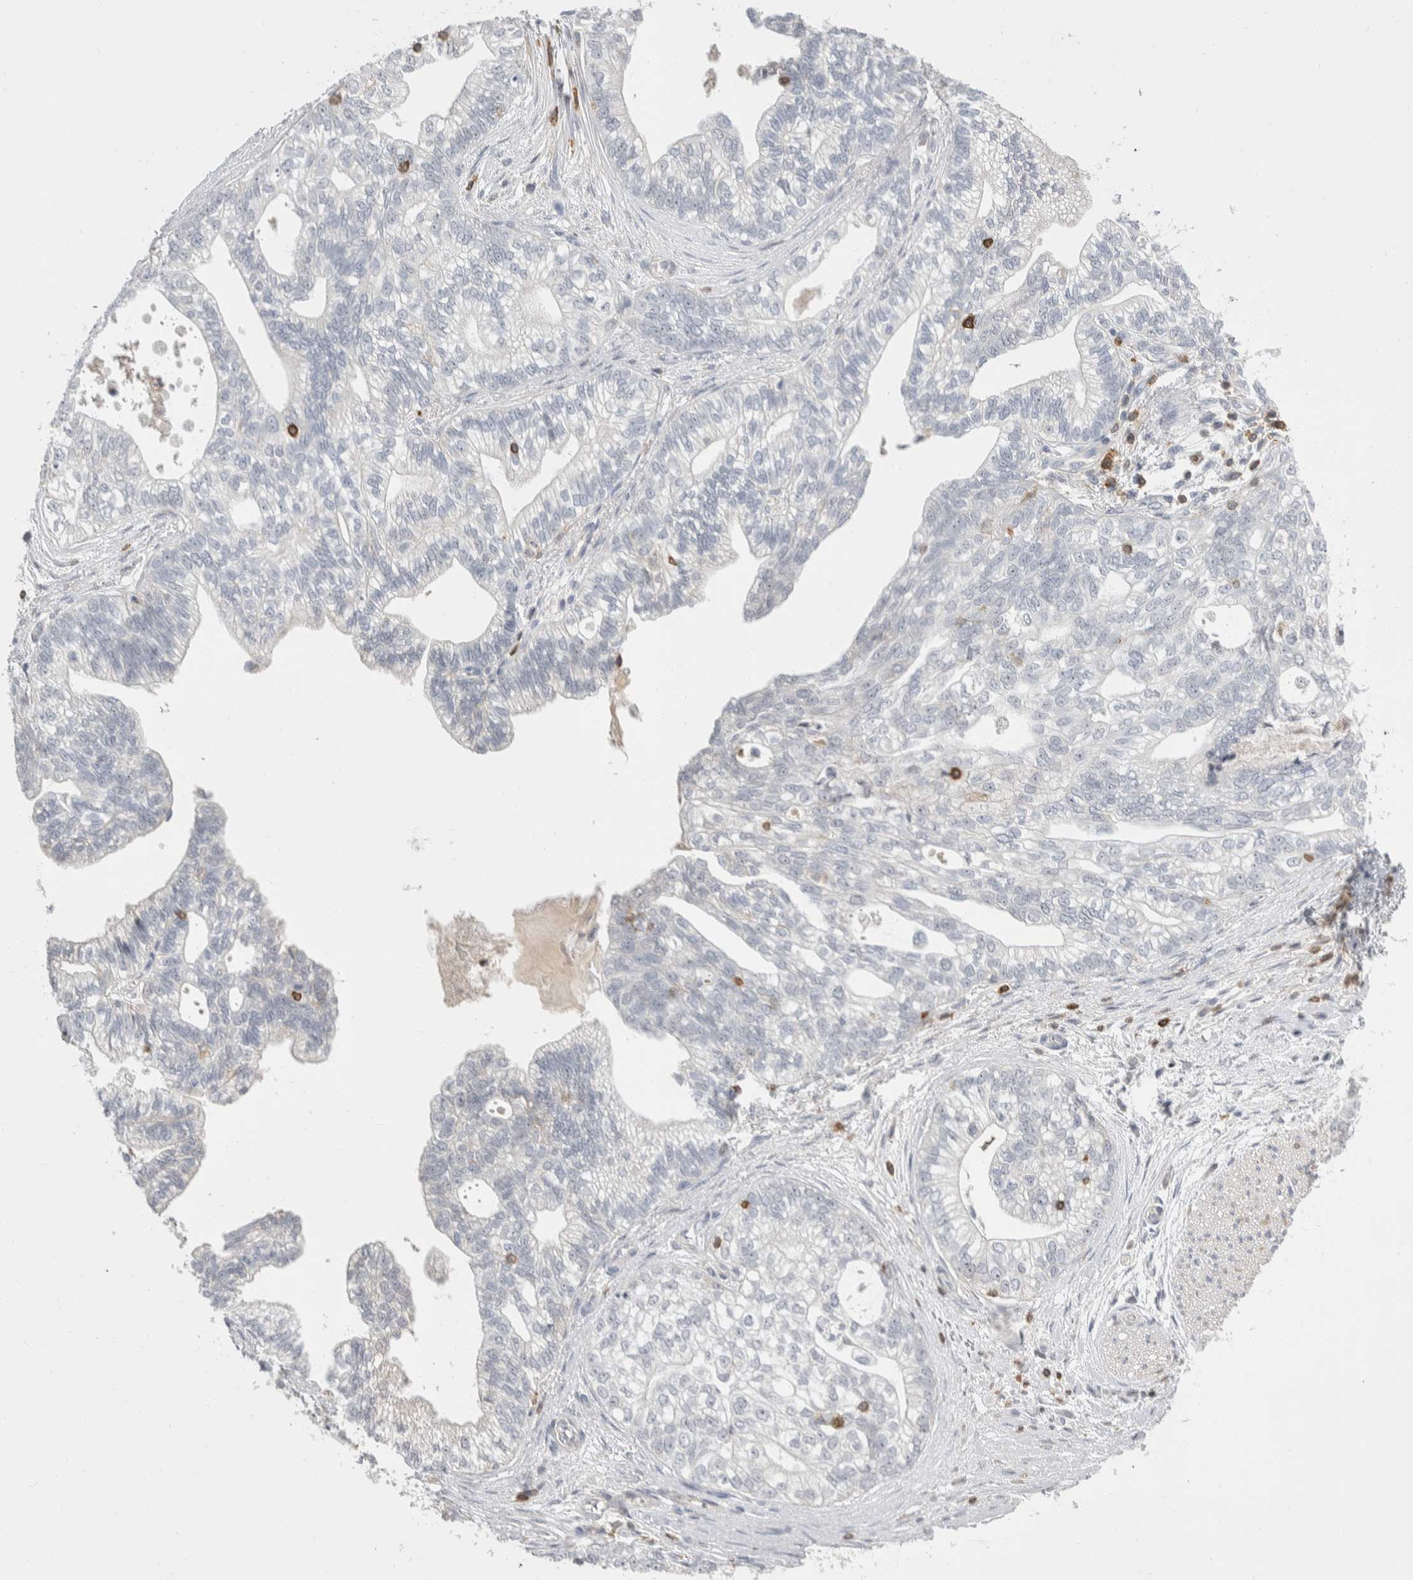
{"staining": {"intensity": "negative", "quantity": "none", "location": "none"}, "tissue": "pancreatic cancer", "cell_type": "Tumor cells", "image_type": "cancer", "snomed": [{"axis": "morphology", "description": "Adenocarcinoma, NOS"}, {"axis": "topography", "description": "Pancreas"}], "caption": "The micrograph displays no staining of tumor cells in adenocarcinoma (pancreatic). (Immunohistochemistry, brightfield microscopy, high magnification).", "gene": "CEP295NL", "patient": {"sex": "male", "age": 72}}